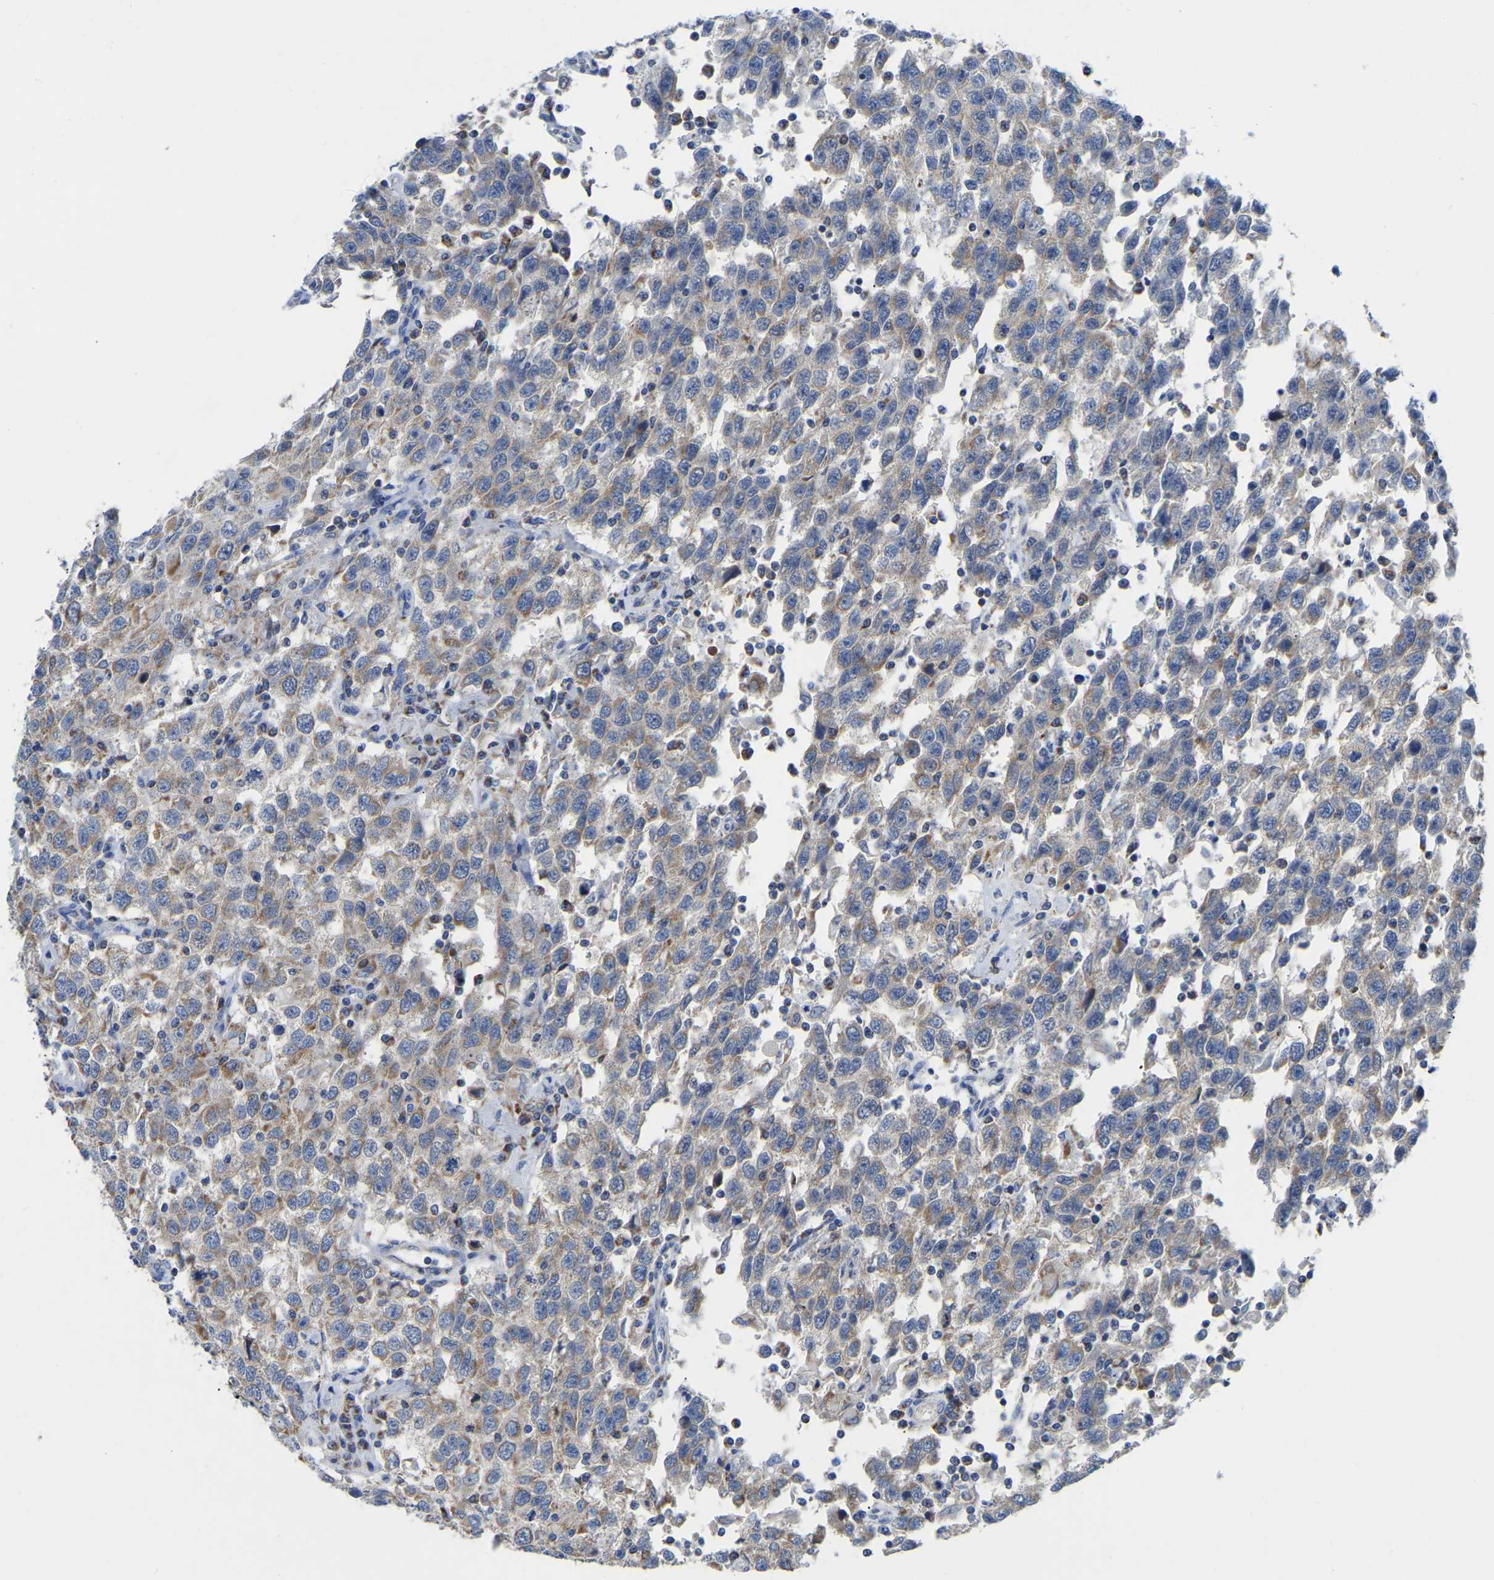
{"staining": {"intensity": "weak", "quantity": ">75%", "location": "cytoplasmic/membranous"}, "tissue": "testis cancer", "cell_type": "Tumor cells", "image_type": "cancer", "snomed": [{"axis": "morphology", "description": "Seminoma, NOS"}, {"axis": "topography", "description": "Testis"}], "caption": "This is a micrograph of immunohistochemistry (IHC) staining of testis cancer, which shows weak staining in the cytoplasmic/membranous of tumor cells.", "gene": "ETFA", "patient": {"sex": "male", "age": 41}}